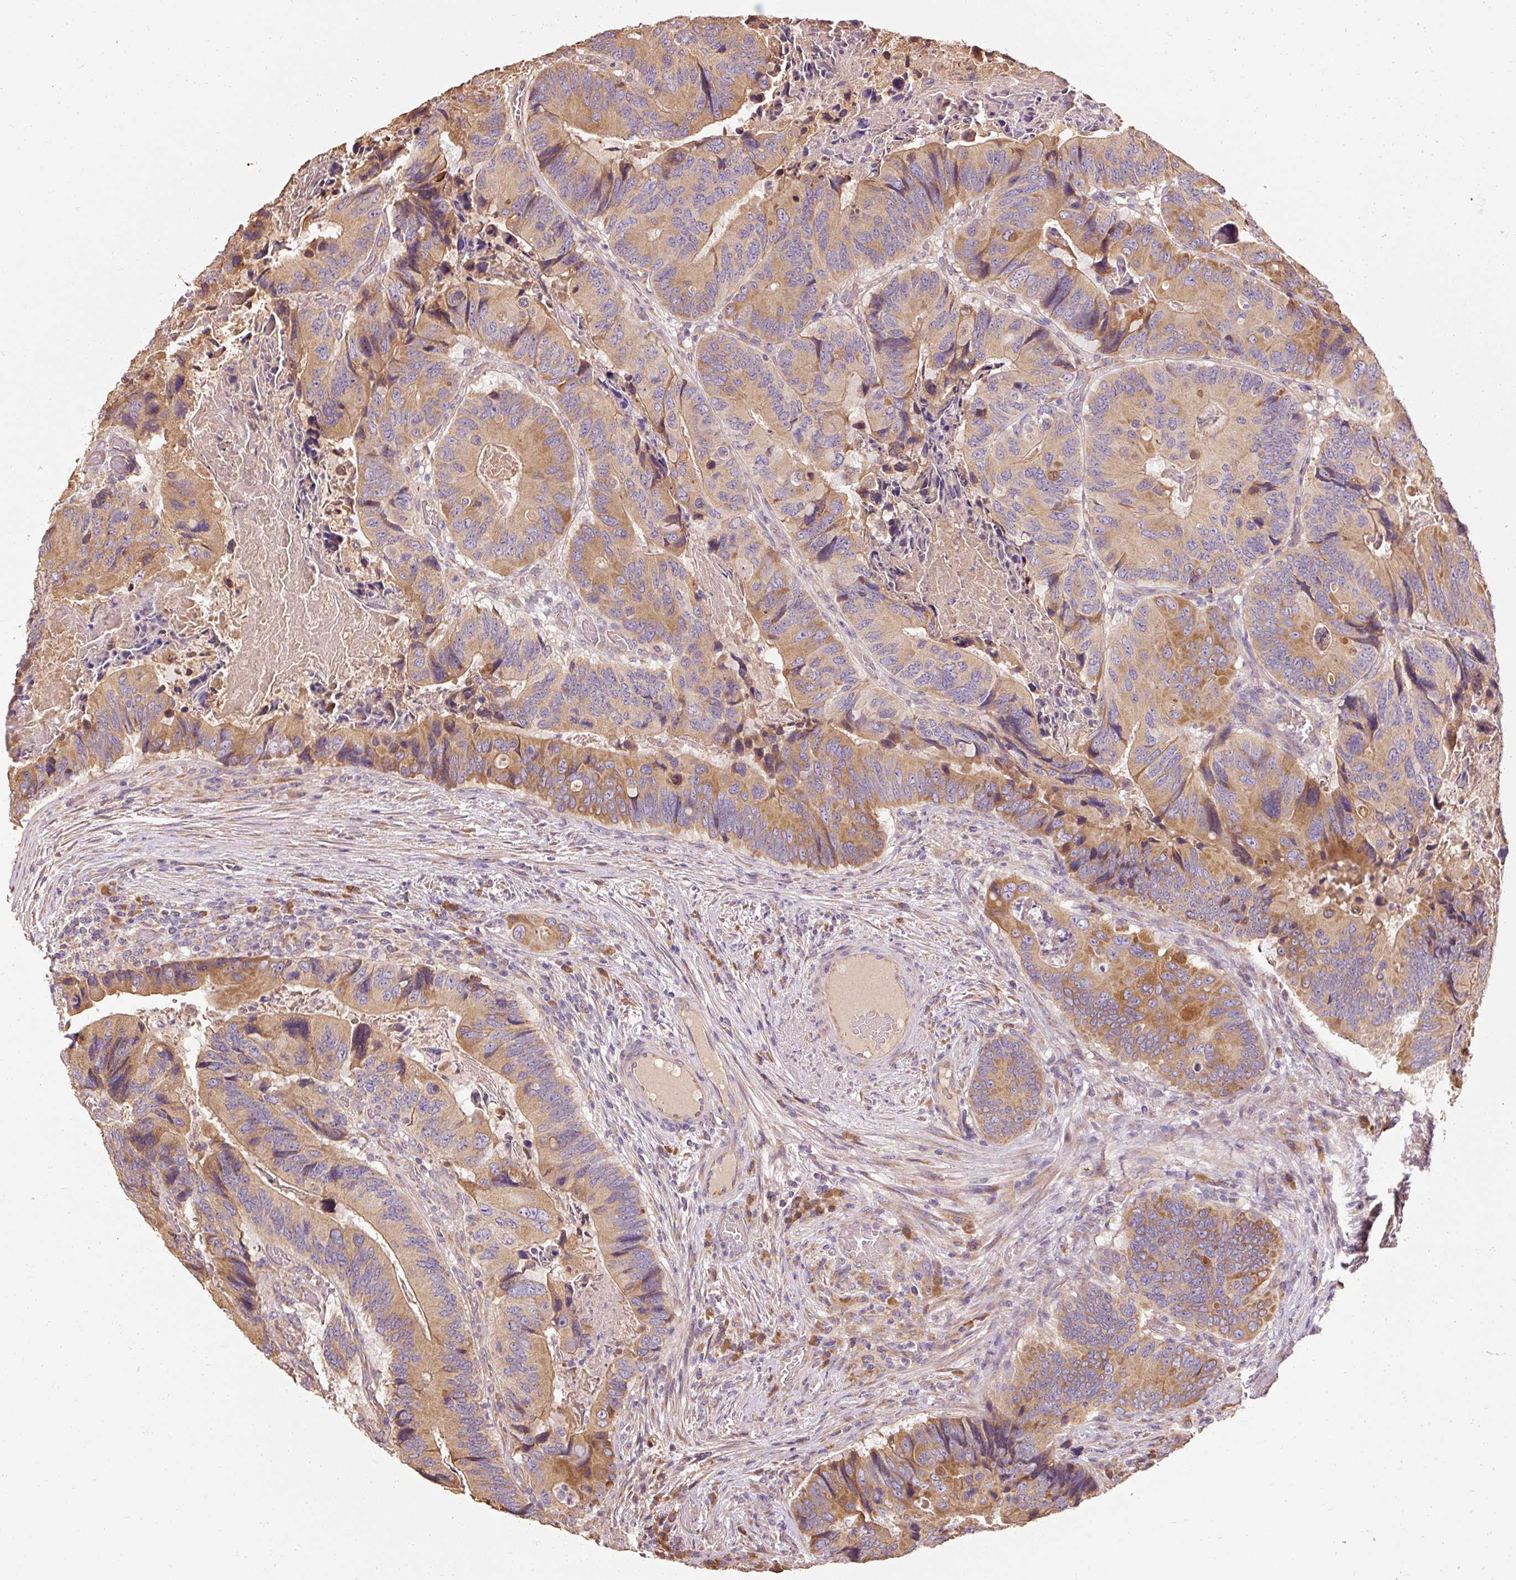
{"staining": {"intensity": "moderate", "quantity": ">75%", "location": "cytoplasmic/membranous"}, "tissue": "colorectal cancer", "cell_type": "Tumor cells", "image_type": "cancer", "snomed": [{"axis": "morphology", "description": "Adenocarcinoma, NOS"}, {"axis": "topography", "description": "Colon"}], "caption": "Immunohistochemical staining of human colorectal cancer (adenocarcinoma) shows medium levels of moderate cytoplasmic/membranous protein staining in about >75% of tumor cells.", "gene": "EFHC1", "patient": {"sex": "male", "age": 84}}